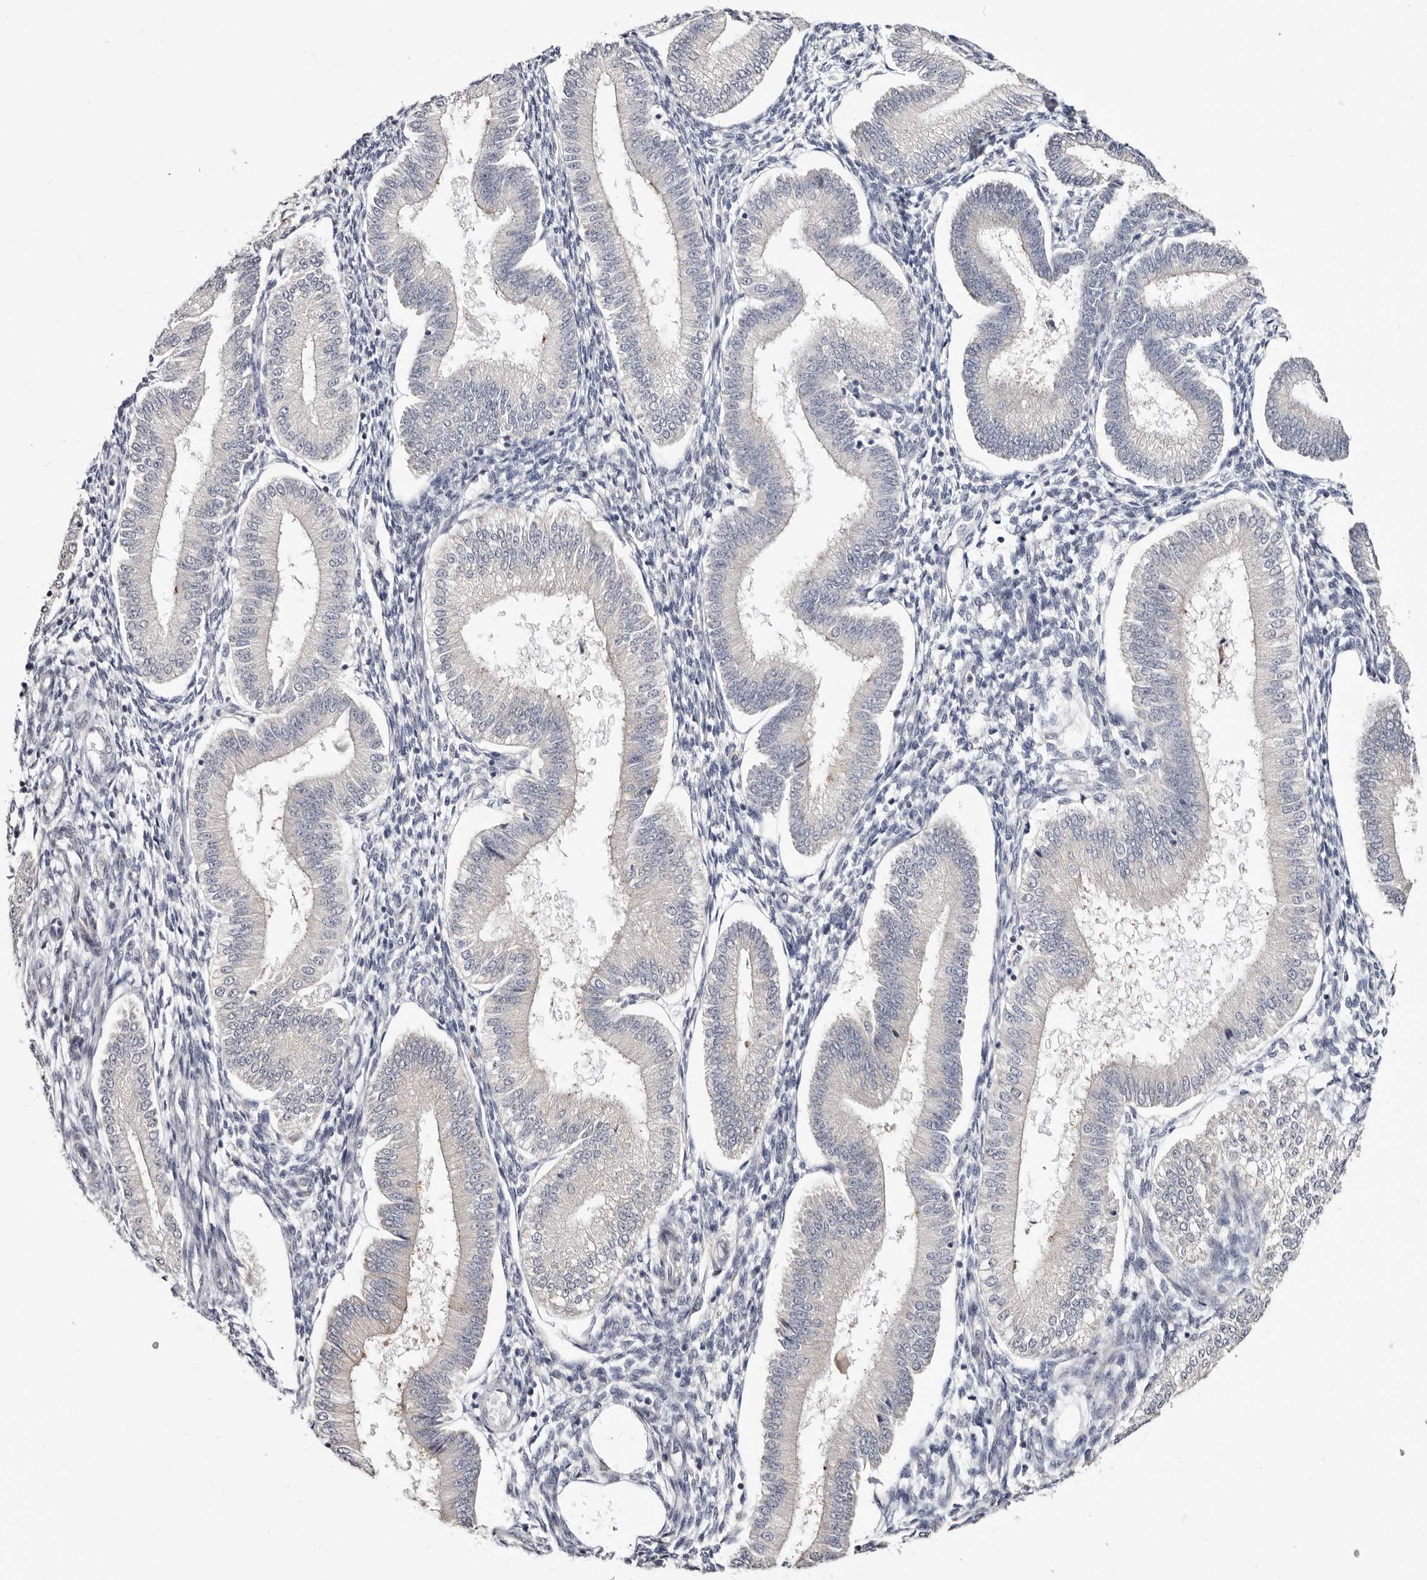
{"staining": {"intensity": "negative", "quantity": "none", "location": "none"}, "tissue": "endometrium", "cell_type": "Cells in endometrial stroma", "image_type": "normal", "snomed": [{"axis": "morphology", "description": "Normal tissue, NOS"}, {"axis": "topography", "description": "Endometrium"}], "caption": "High power microscopy photomicrograph of an immunohistochemistry (IHC) photomicrograph of benign endometrium, revealing no significant expression in cells in endometrial stroma.", "gene": "KLHL4", "patient": {"sex": "female", "age": 39}}